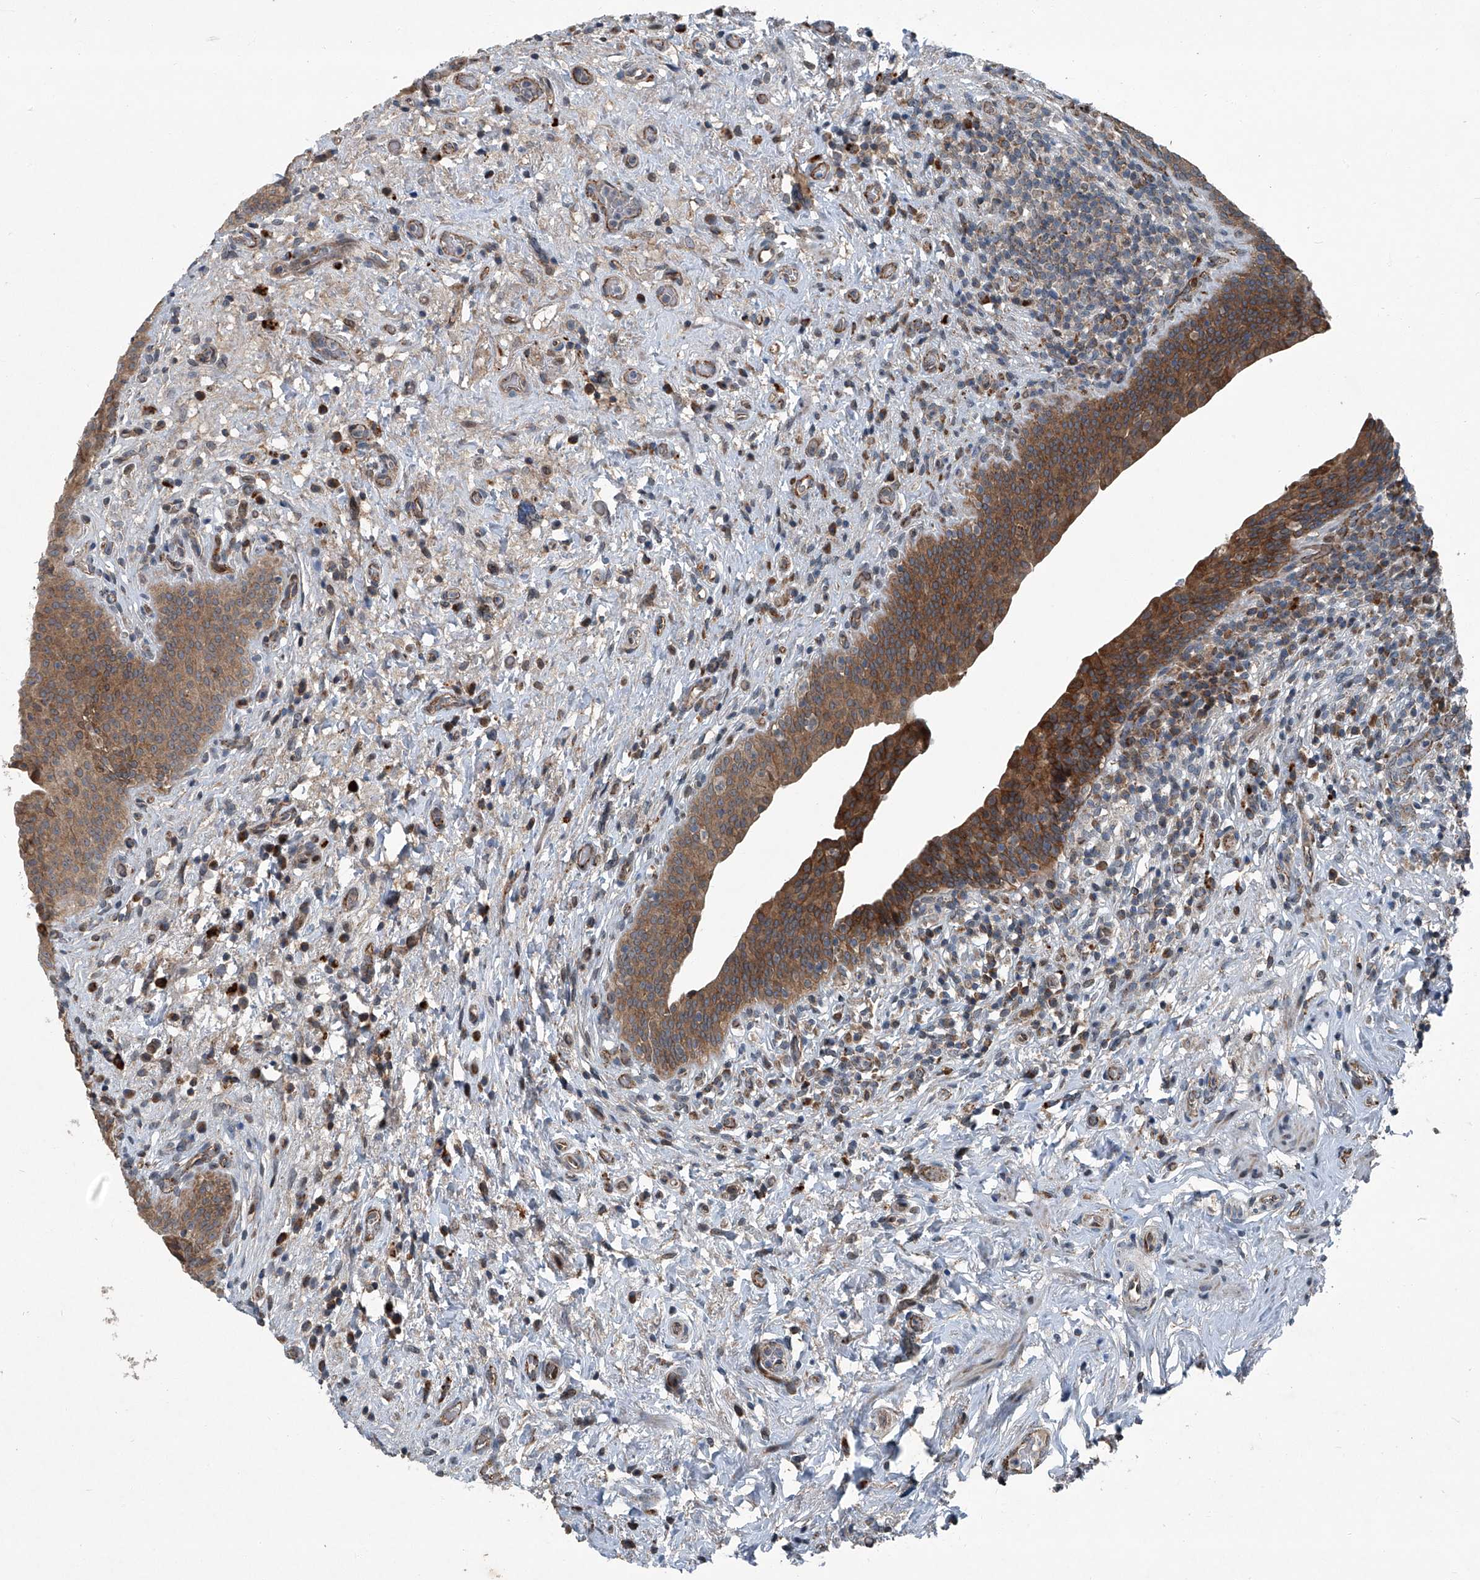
{"staining": {"intensity": "moderate", "quantity": ">75%", "location": "cytoplasmic/membranous,nuclear"}, "tissue": "urinary bladder", "cell_type": "Urothelial cells", "image_type": "normal", "snomed": [{"axis": "morphology", "description": "Normal tissue, NOS"}, {"axis": "topography", "description": "Urinary bladder"}], "caption": "Immunohistochemistry staining of normal urinary bladder, which shows medium levels of moderate cytoplasmic/membranous,nuclear positivity in about >75% of urothelial cells indicating moderate cytoplasmic/membranous,nuclear protein staining. The staining was performed using DAB (3,3'-diaminobenzidine) (brown) for protein detection and nuclei were counterstained in hematoxylin (blue).", "gene": "SENP2", "patient": {"sex": "male", "age": 83}}